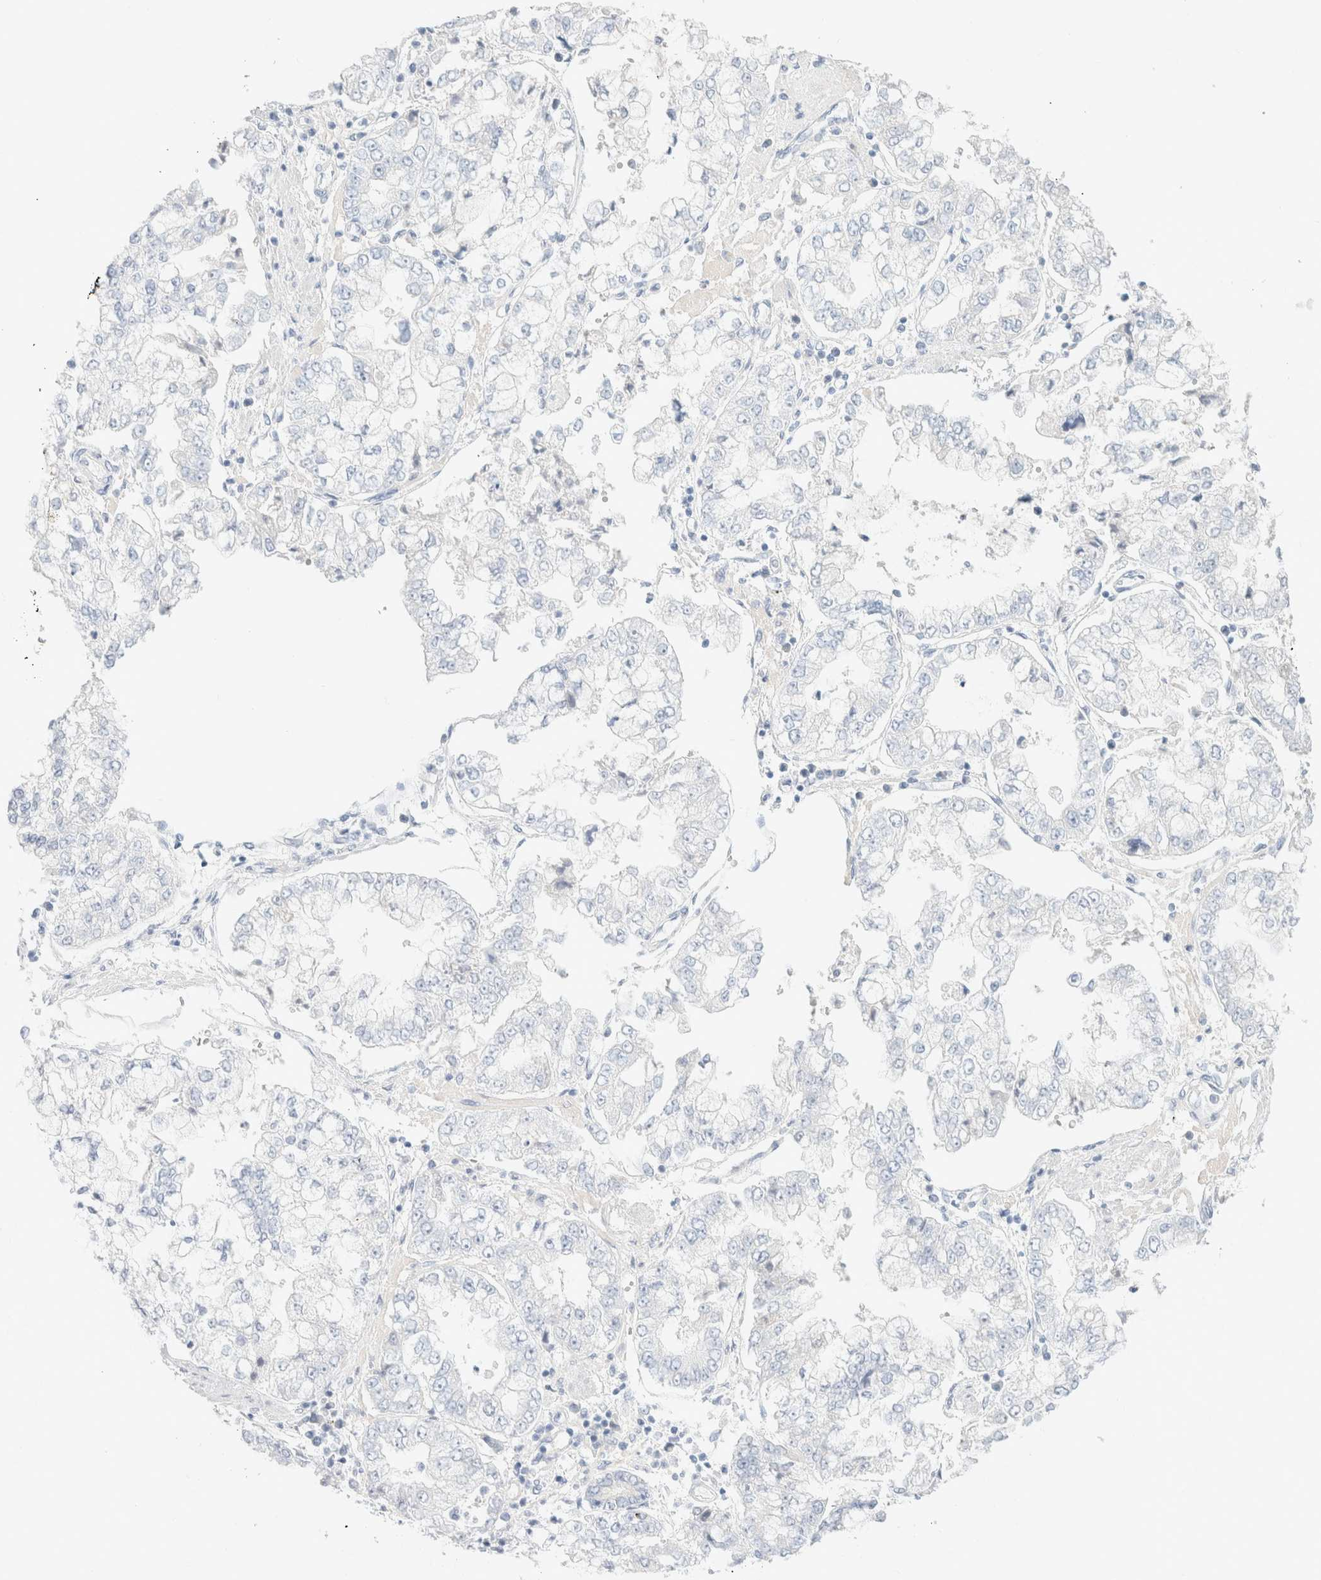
{"staining": {"intensity": "negative", "quantity": "none", "location": "none"}, "tissue": "stomach cancer", "cell_type": "Tumor cells", "image_type": "cancer", "snomed": [{"axis": "morphology", "description": "Adenocarcinoma, NOS"}, {"axis": "topography", "description": "Stomach"}], "caption": "An immunohistochemistry micrograph of stomach cancer (adenocarcinoma) is shown. There is no staining in tumor cells of stomach cancer (adenocarcinoma).", "gene": "CPQ", "patient": {"sex": "male", "age": 76}}